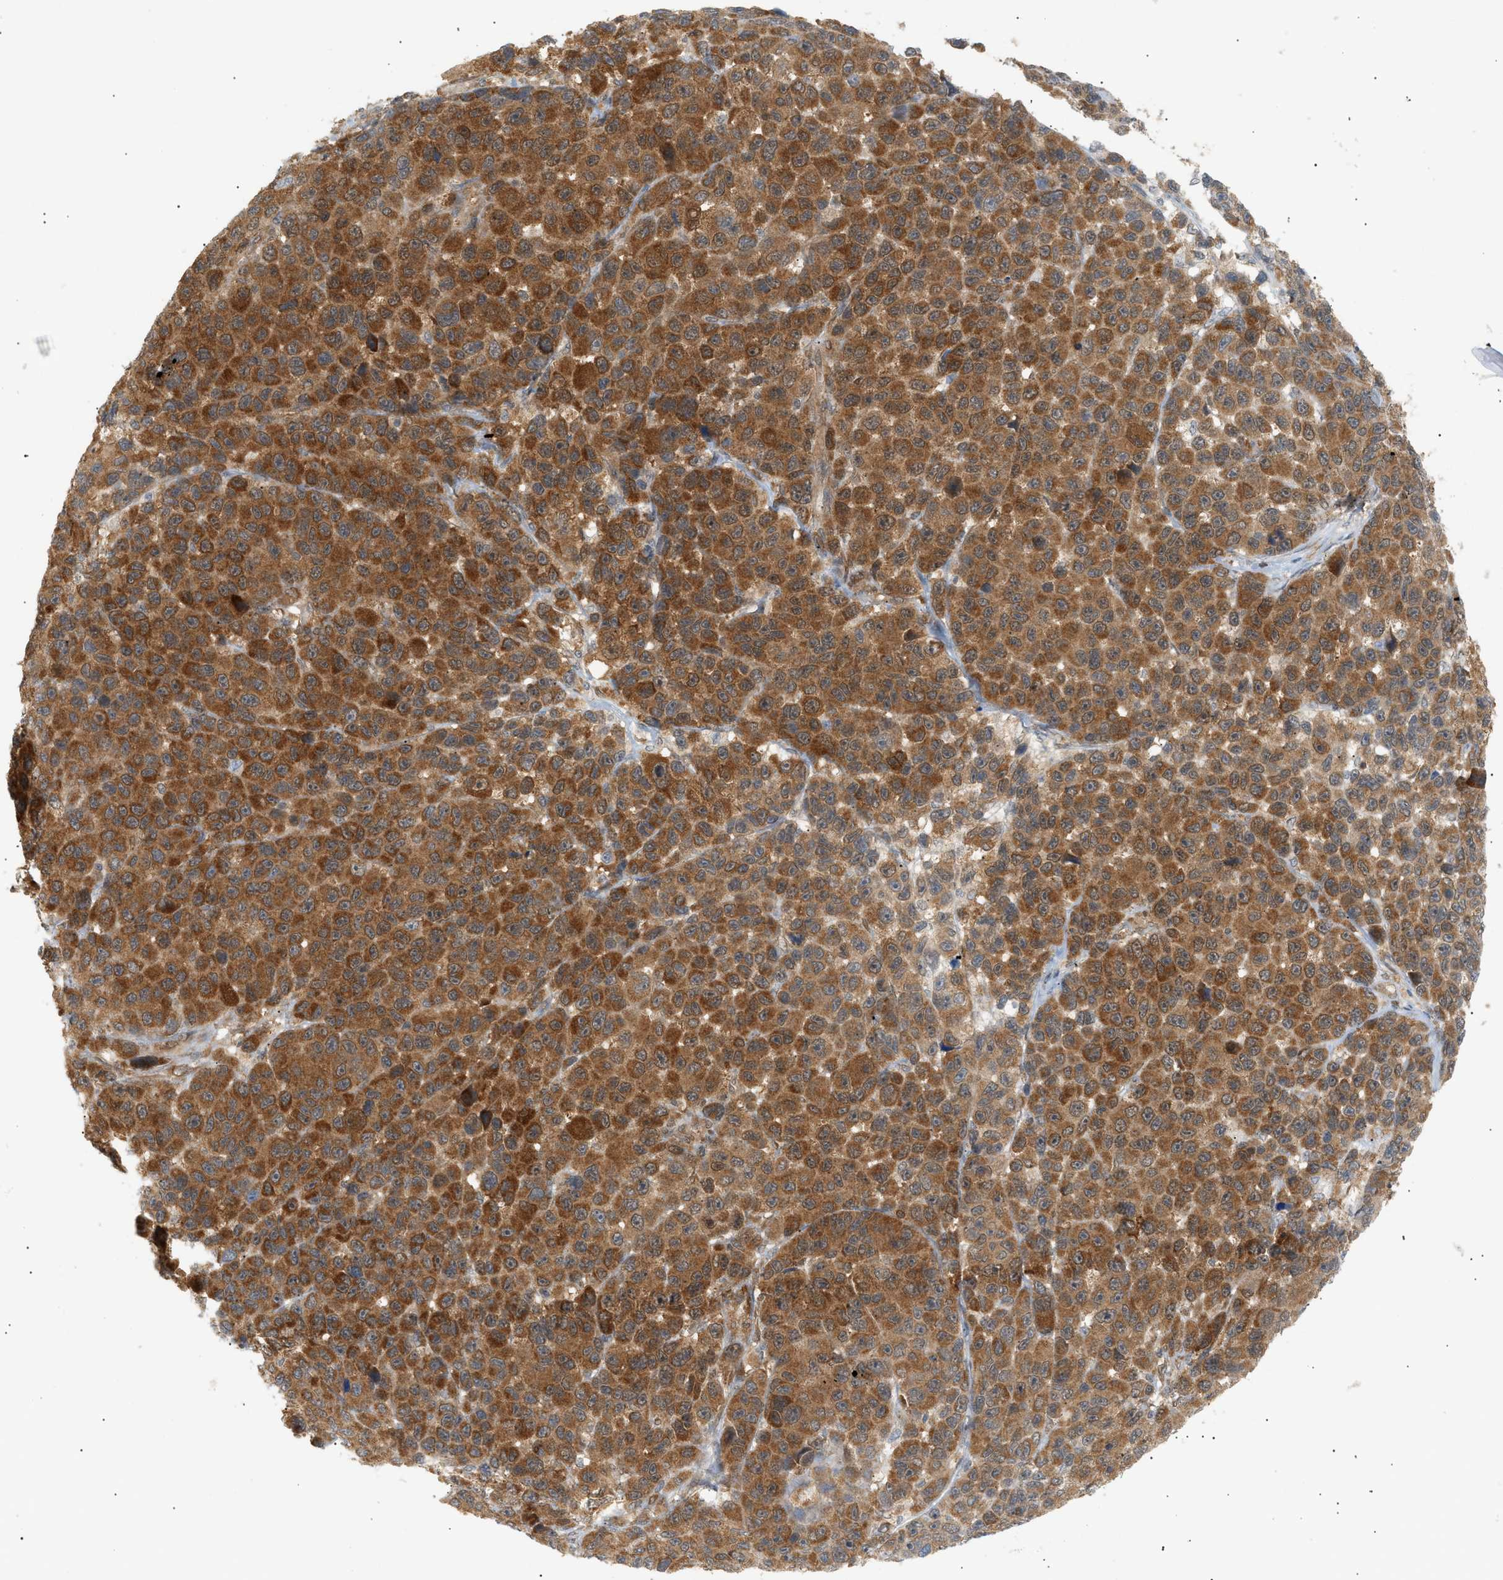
{"staining": {"intensity": "strong", "quantity": ">75%", "location": "cytoplasmic/membranous"}, "tissue": "melanoma", "cell_type": "Tumor cells", "image_type": "cancer", "snomed": [{"axis": "morphology", "description": "Malignant melanoma, NOS"}, {"axis": "topography", "description": "Skin"}], "caption": "A high-resolution micrograph shows immunohistochemistry (IHC) staining of melanoma, which reveals strong cytoplasmic/membranous staining in about >75% of tumor cells.", "gene": "SHC1", "patient": {"sex": "male", "age": 53}}